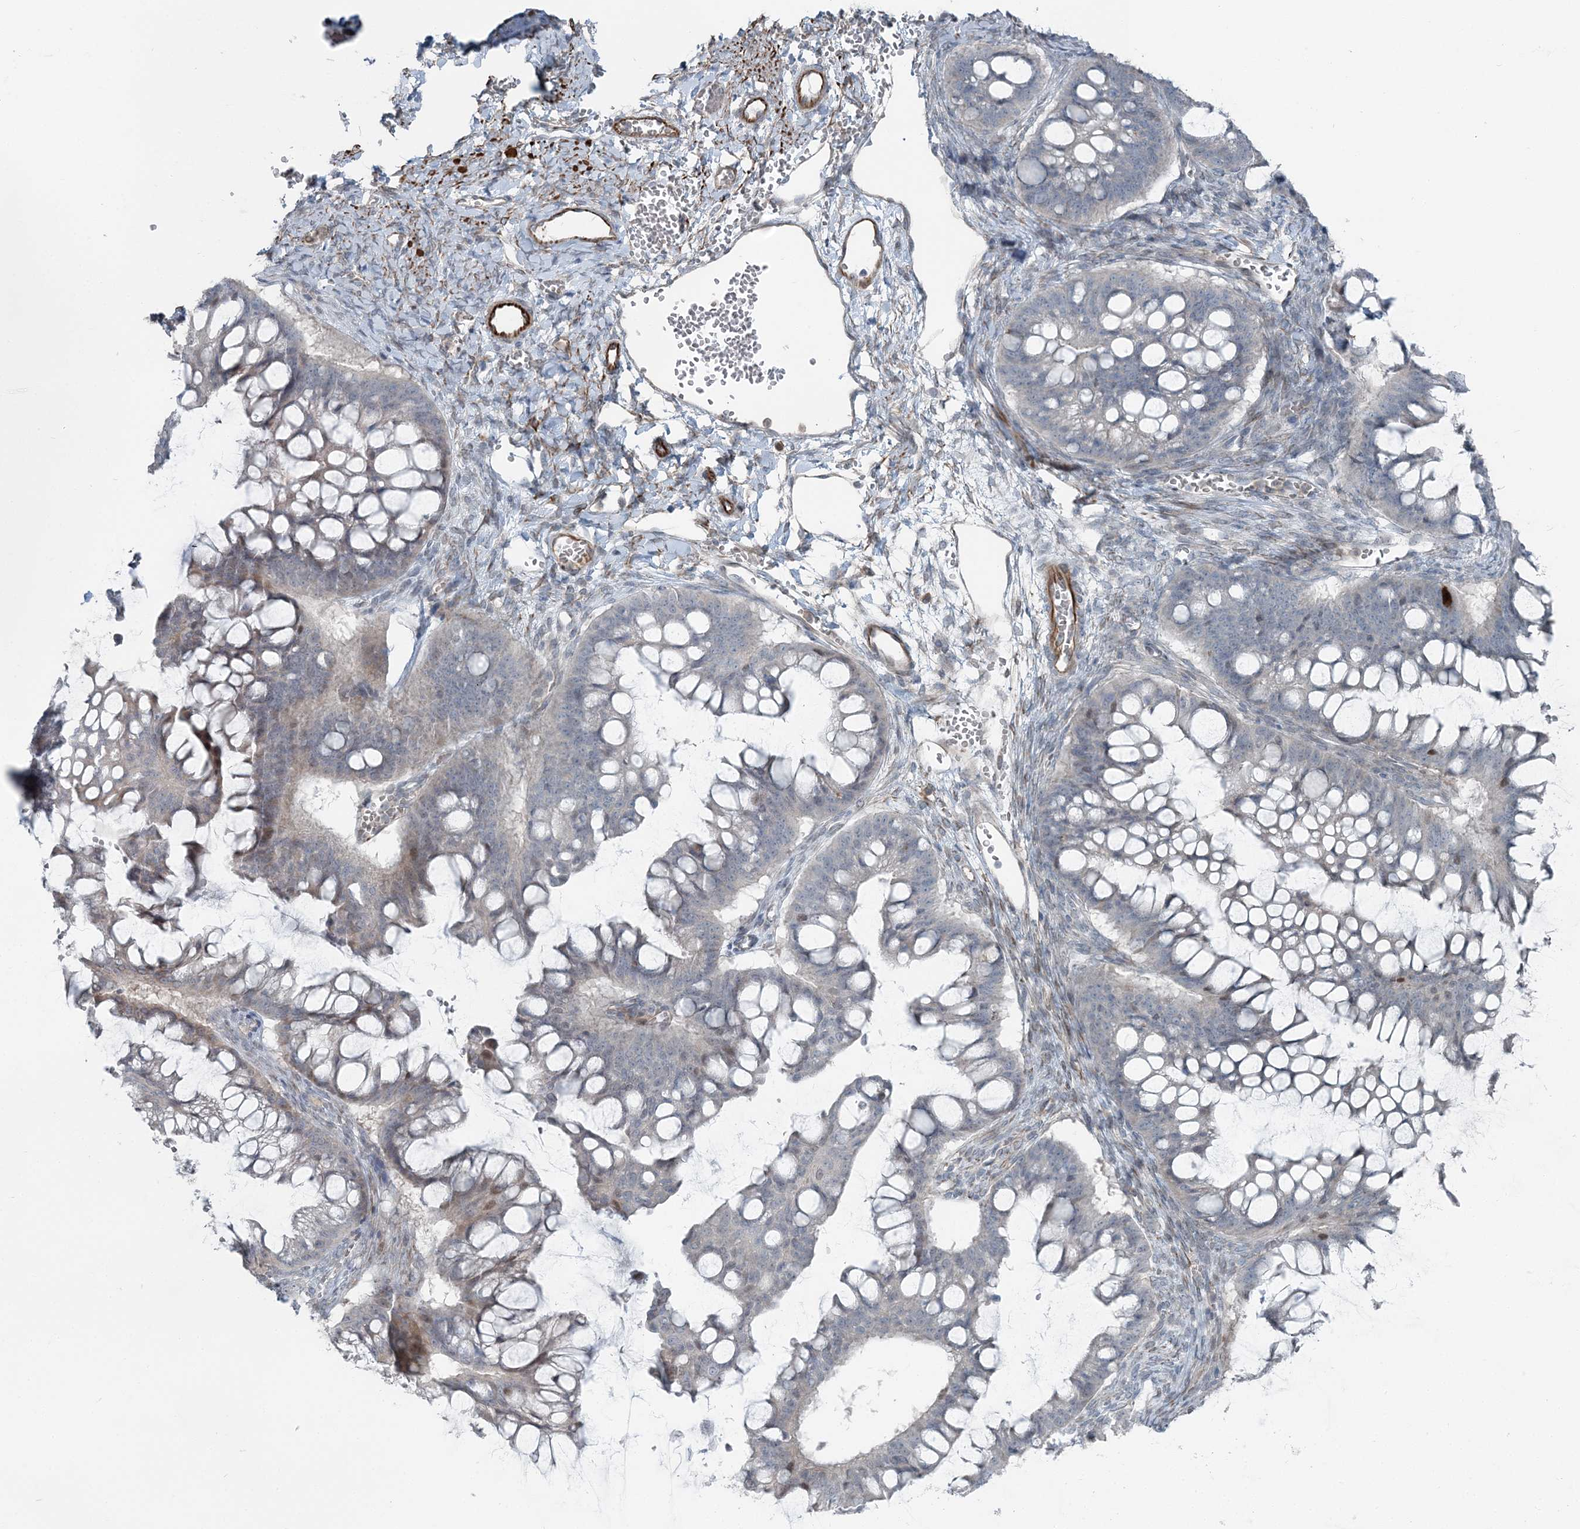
{"staining": {"intensity": "negative", "quantity": "none", "location": "none"}, "tissue": "ovarian cancer", "cell_type": "Tumor cells", "image_type": "cancer", "snomed": [{"axis": "morphology", "description": "Cystadenocarcinoma, mucinous, NOS"}, {"axis": "topography", "description": "Ovary"}], "caption": "A photomicrograph of ovarian mucinous cystadenocarcinoma stained for a protein exhibits no brown staining in tumor cells. (DAB immunohistochemistry (IHC) visualized using brightfield microscopy, high magnification).", "gene": "FBXL17", "patient": {"sex": "female", "age": 73}}